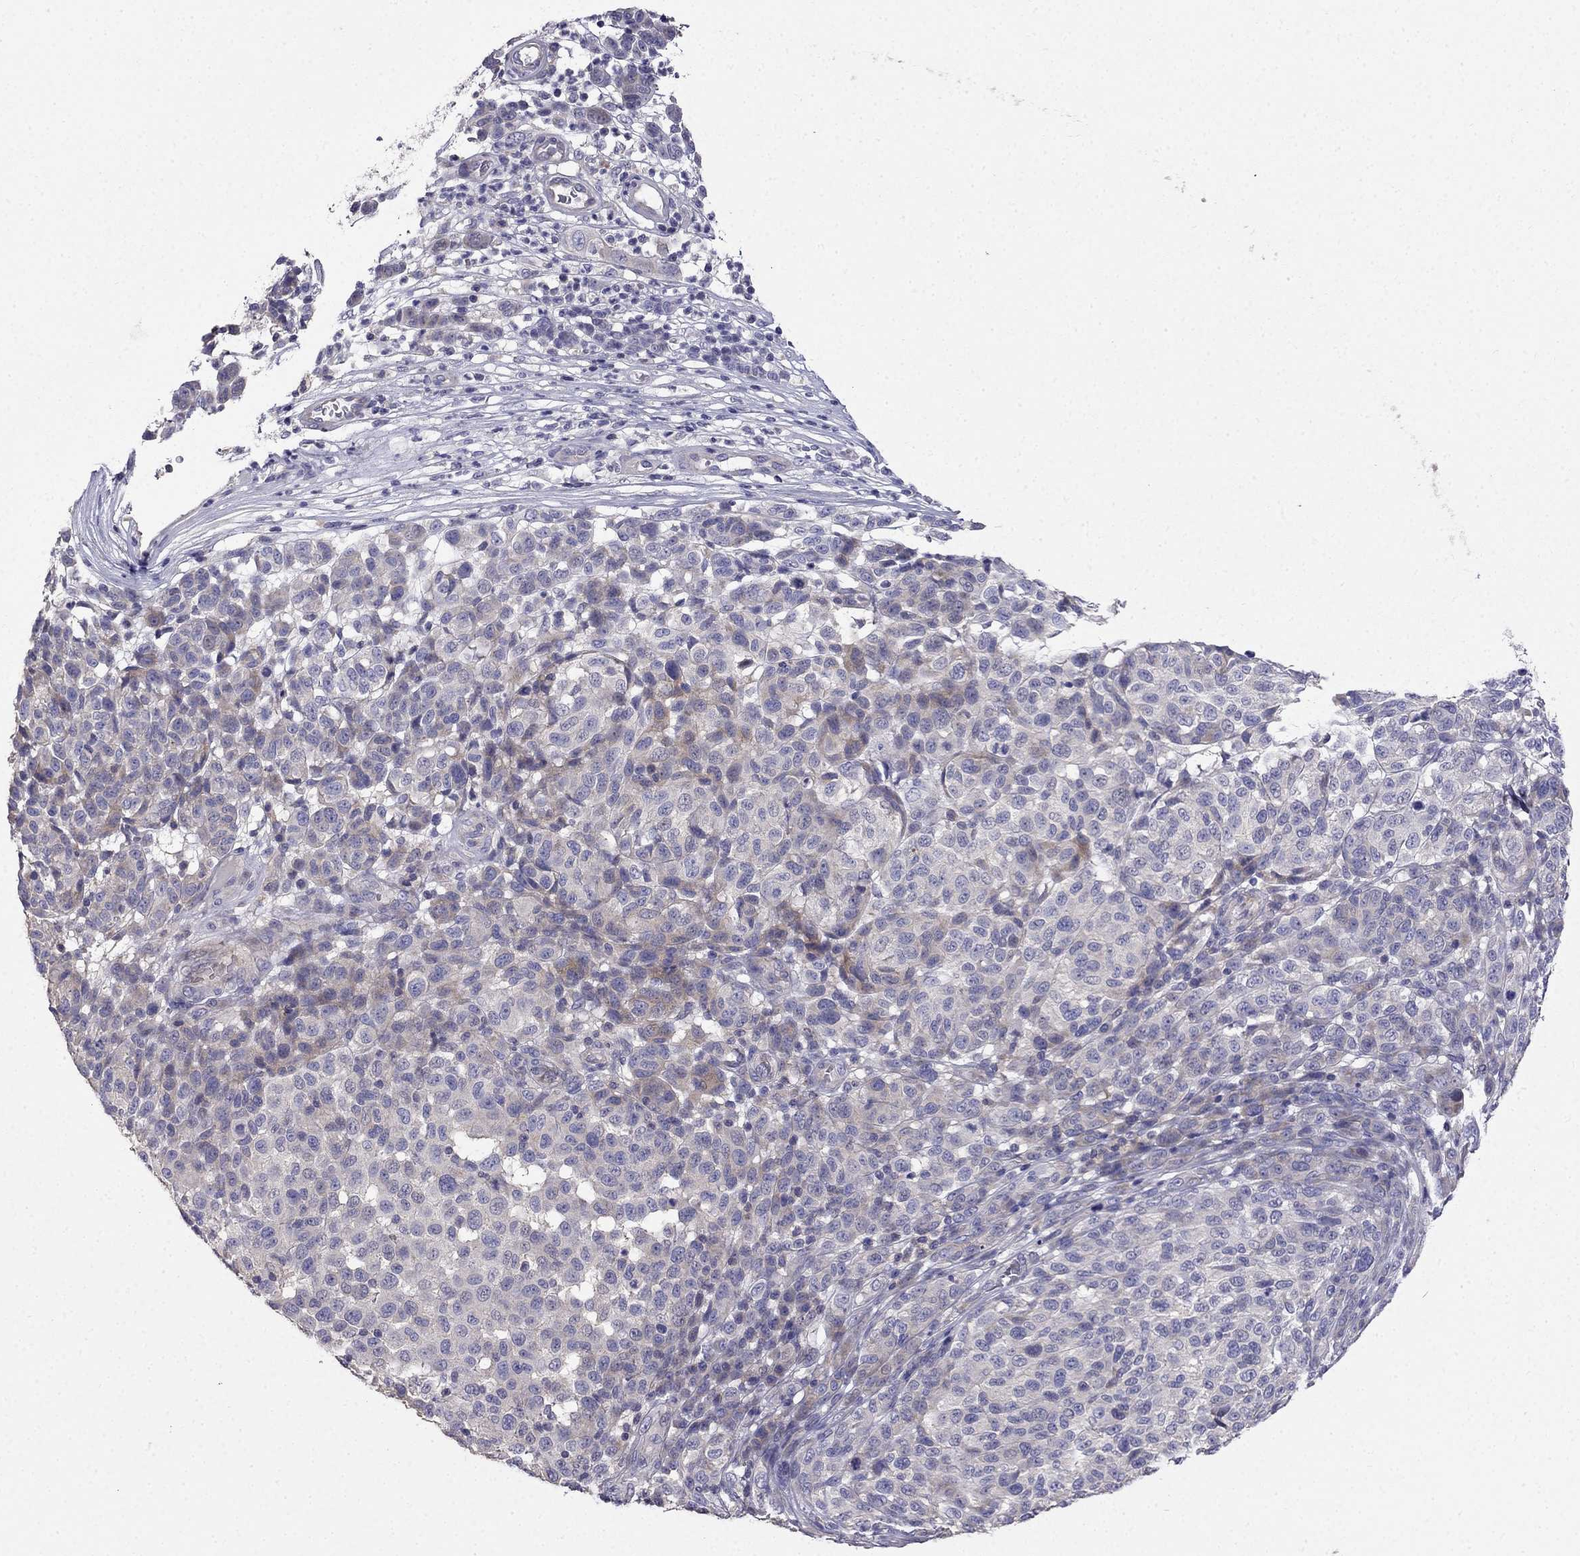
{"staining": {"intensity": "weak", "quantity": "<25%", "location": "cytoplasmic/membranous"}, "tissue": "melanoma", "cell_type": "Tumor cells", "image_type": "cancer", "snomed": [{"axis": "morphology", "description": "Malignant melanoma, NOS"}, {"axis": "topography", "description": "Skin"}], "caption": "Histopathology image shows no significant protein expression in tumor cells of melanoma.", "gene": "AS3MT", "patient": {"sex": "male", "age": 59}}